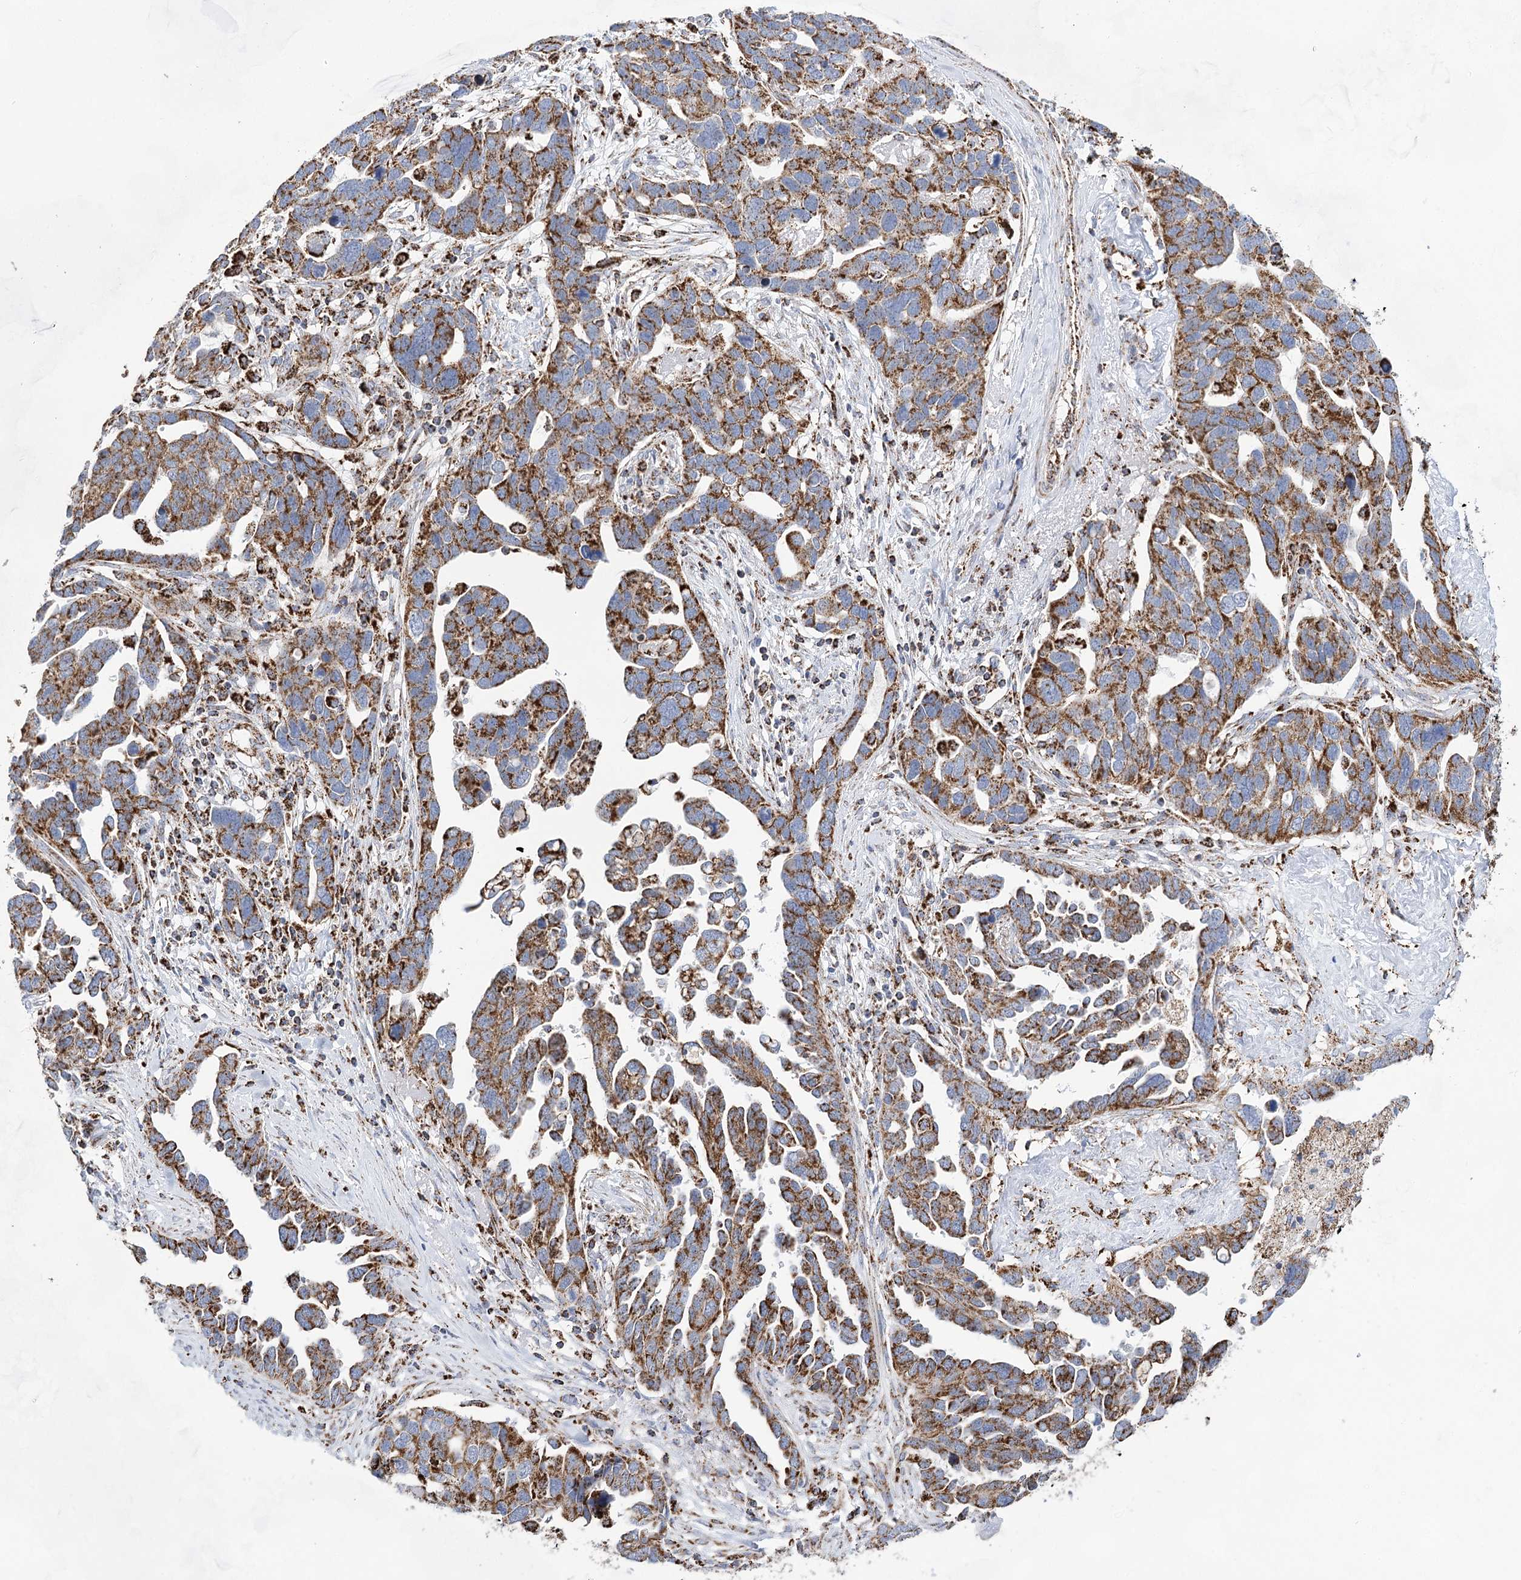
{"staining": {"intensity": "strong", "quantity": "25%-75%", "location": "cytoplasmic/membranous"}, "tissue": "ovarian cancer", "cell_type": "Tumor cells", "image_type": "cancer", "snomed": [{"axis": "morphology", "description": "Cystadenocarcinoma, serous, NOS"}, {"axis": "topography", "description": "Ovary"}], "caption": "Immunohistochemical staining of ovarian cancer (serous cystadenocarcinoma) exhibits high levels of strong cytoplasmic/membranous positivity in about 25%-75% of tumor cells.", "gene": "NADK2", "patient": {"sex": "female", "age": 54}}